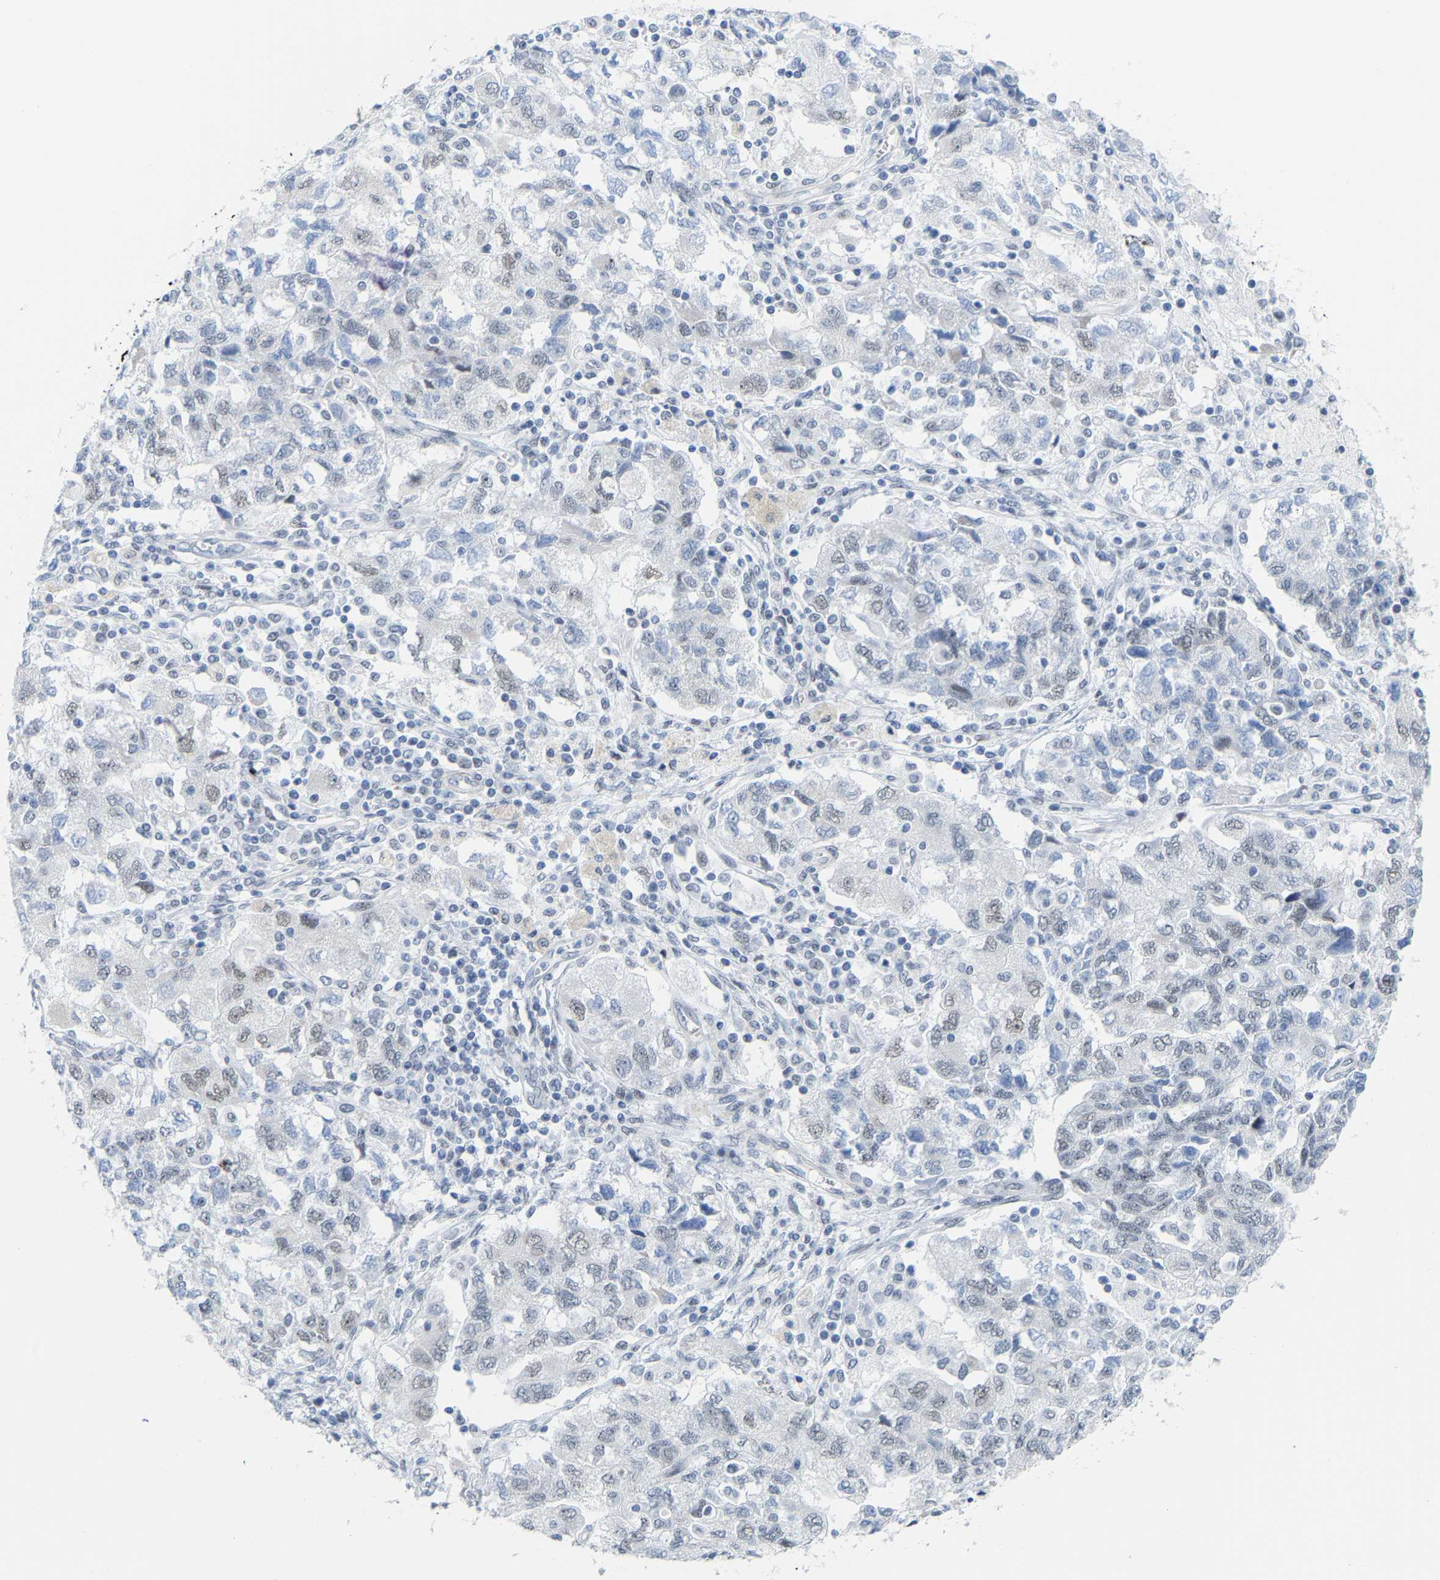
{"staining": {"intensity": "negative", "quantity": "none", "location": "none"}, "tissue": "ovarian cancer", "cell_type": "Tumor cells", "image_type": "cancer", "snomed": [{"axis": "morphology", "description": "Carcinoma, NOS"}, {"axis": "morphology", "description": "Cystadenocarcinoma, serous, NOS"}, {"axis": "topography", "description": "Ovary"}], "caption": "Photomicrograph shows no protein expression in tumor cells of ovarian cancer tissue.", "gene": "FAM180A", "patient": {"sex": "female", "age": 69}}